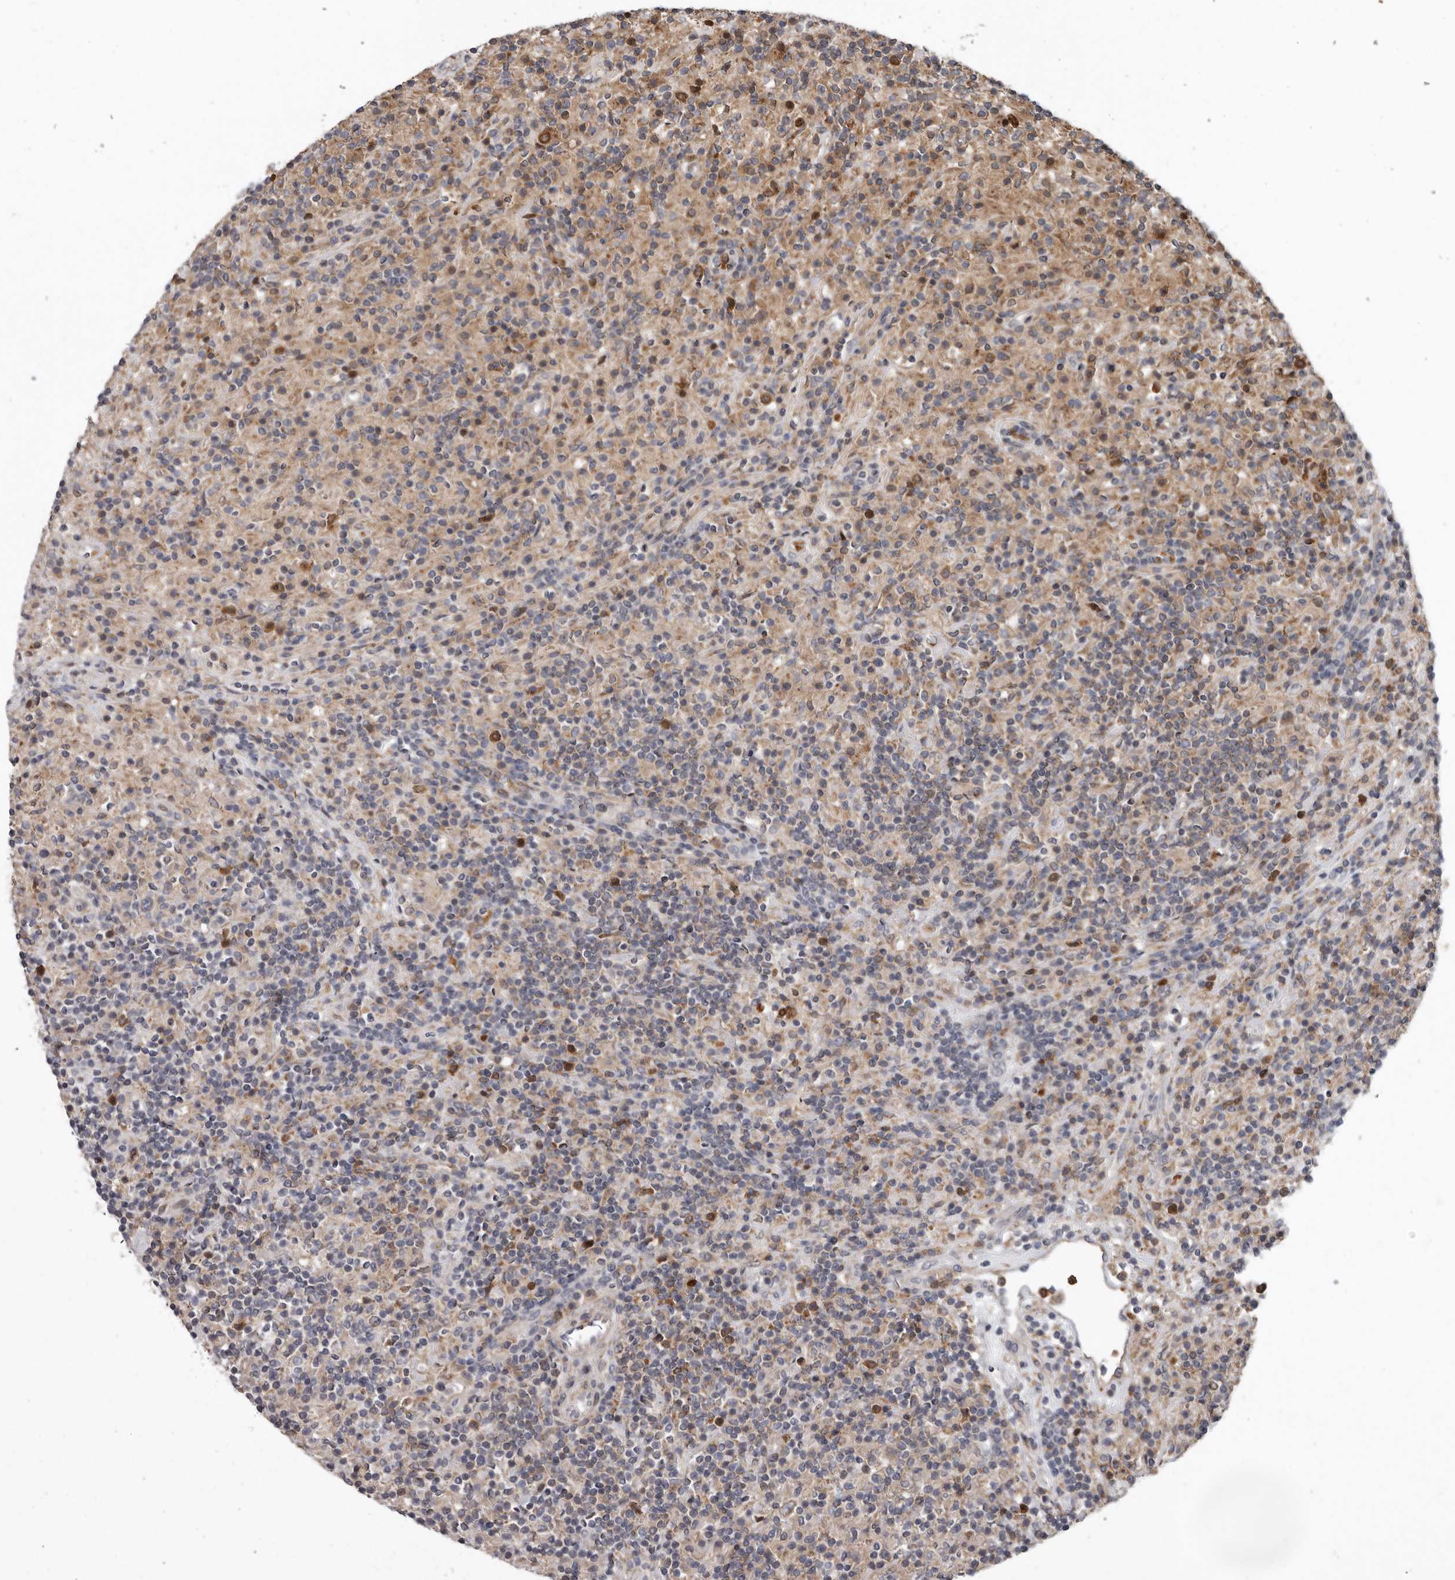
{"staining": {"intensity": "weak", "quantity": ">75%", "location": "cytoplasmic/membranous"}, "tissue": "lymphoma", "cell_type": "Tumor cells", "image_type": "cancer", "snomed": [{"axis": "morphology", "description": "Hodgkin's disease, NOS"}, {"axis": "topography", "description": "Lymph node"}], "caption": "DAB immunohistochemical staining of human lymphoma reveals weak cytoplasmic/membranous protein positivity in approximately >75% of tumor cells.", "gene": "FGFR4", "patient": {"sex": "male", "age": 70}}